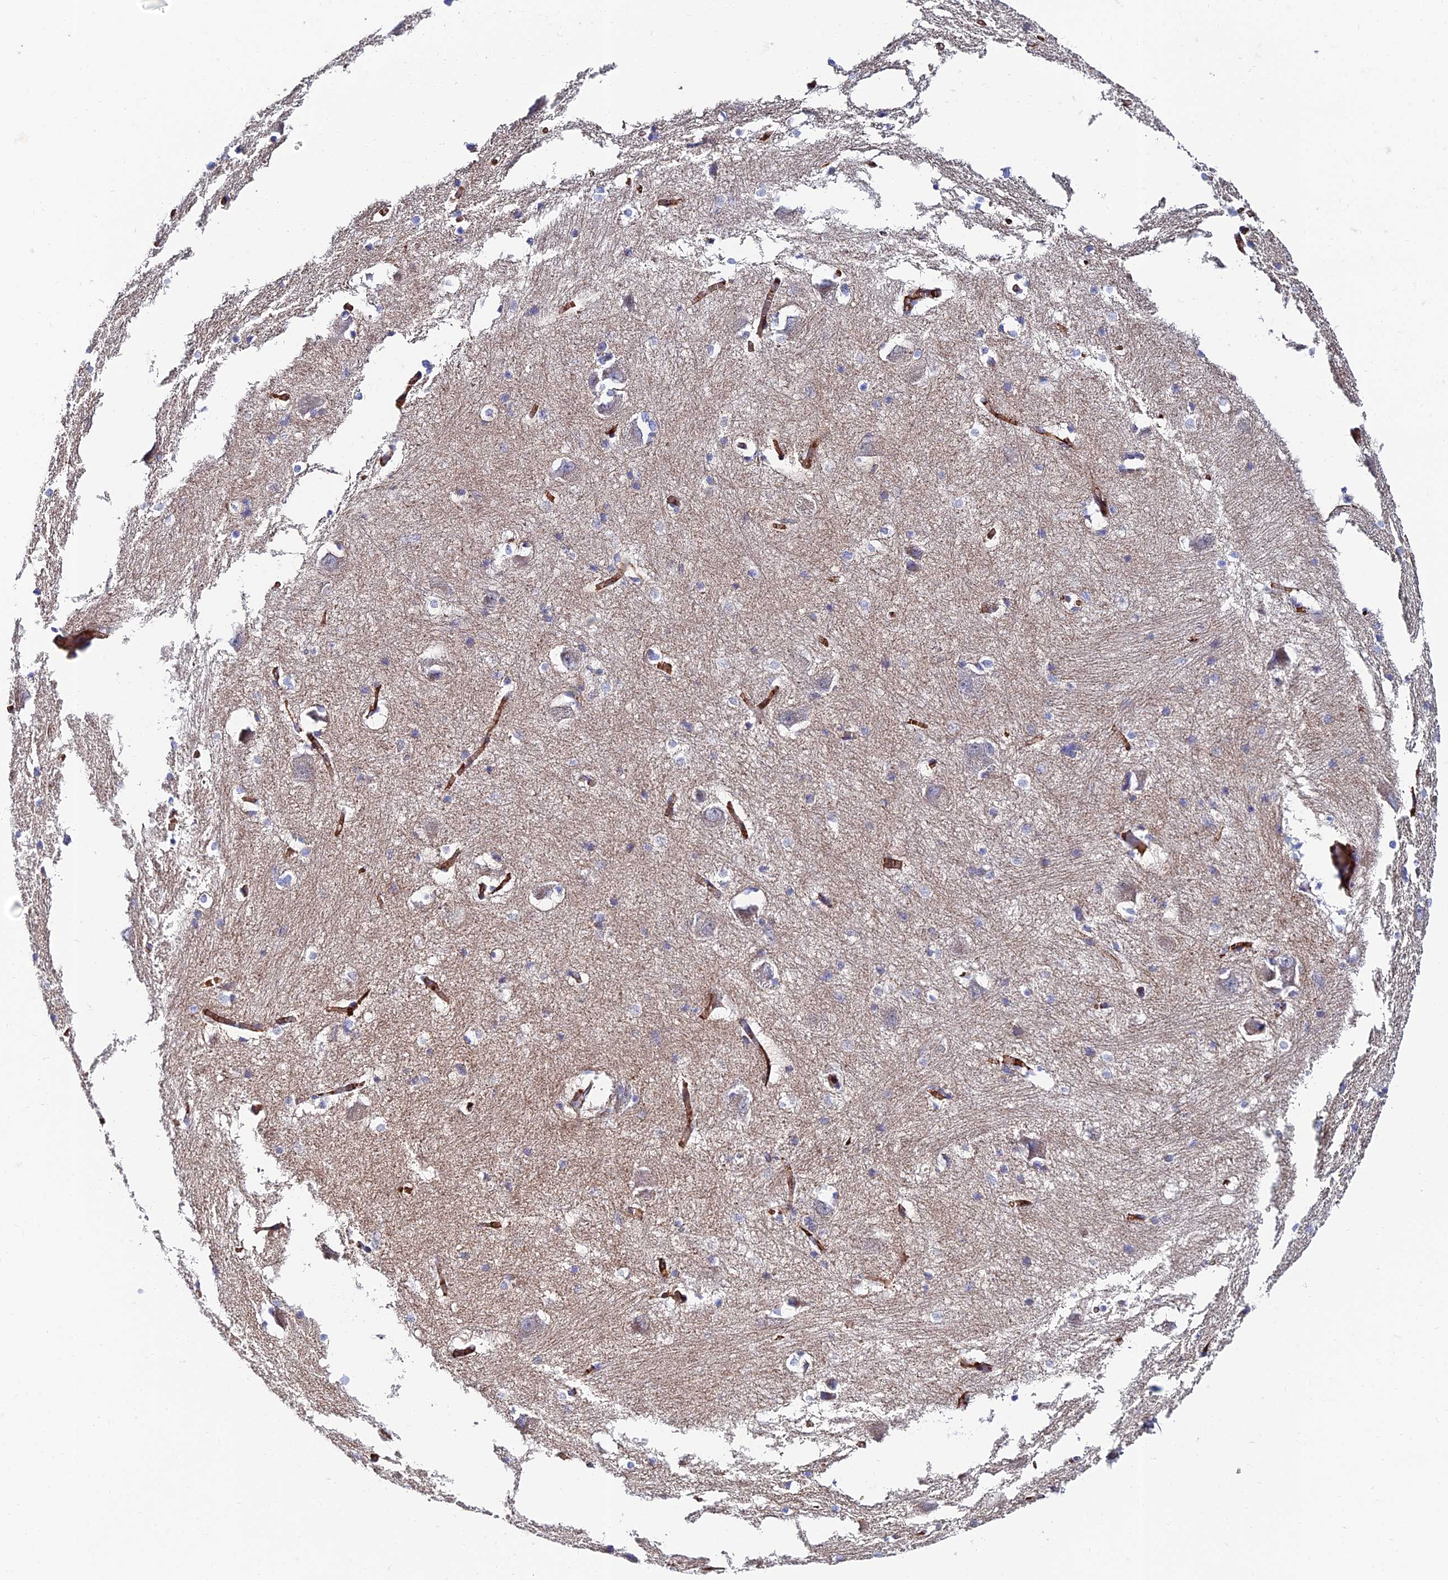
{"staining": {"intensity": "negative", "quantity": "none", "location": "none"}, "tissue": "caudate", "cell_type": "Glial cells", "image_type": "normal", "snomed": [{"axis": "morphology", "description": "Normal tissue, NOS"}, {"axis": "topography", "description": "Lateral ventricle wall"}], "caption": "Immunohistochemistry image of normal human caudate stained for a protein (brown), which shows no staining in glial cells. (Immunohistochemistry, brightfield microscopy, high magnification).", "gene": "ADGRF3", "patient": {"sex": "male", "age": 37}}